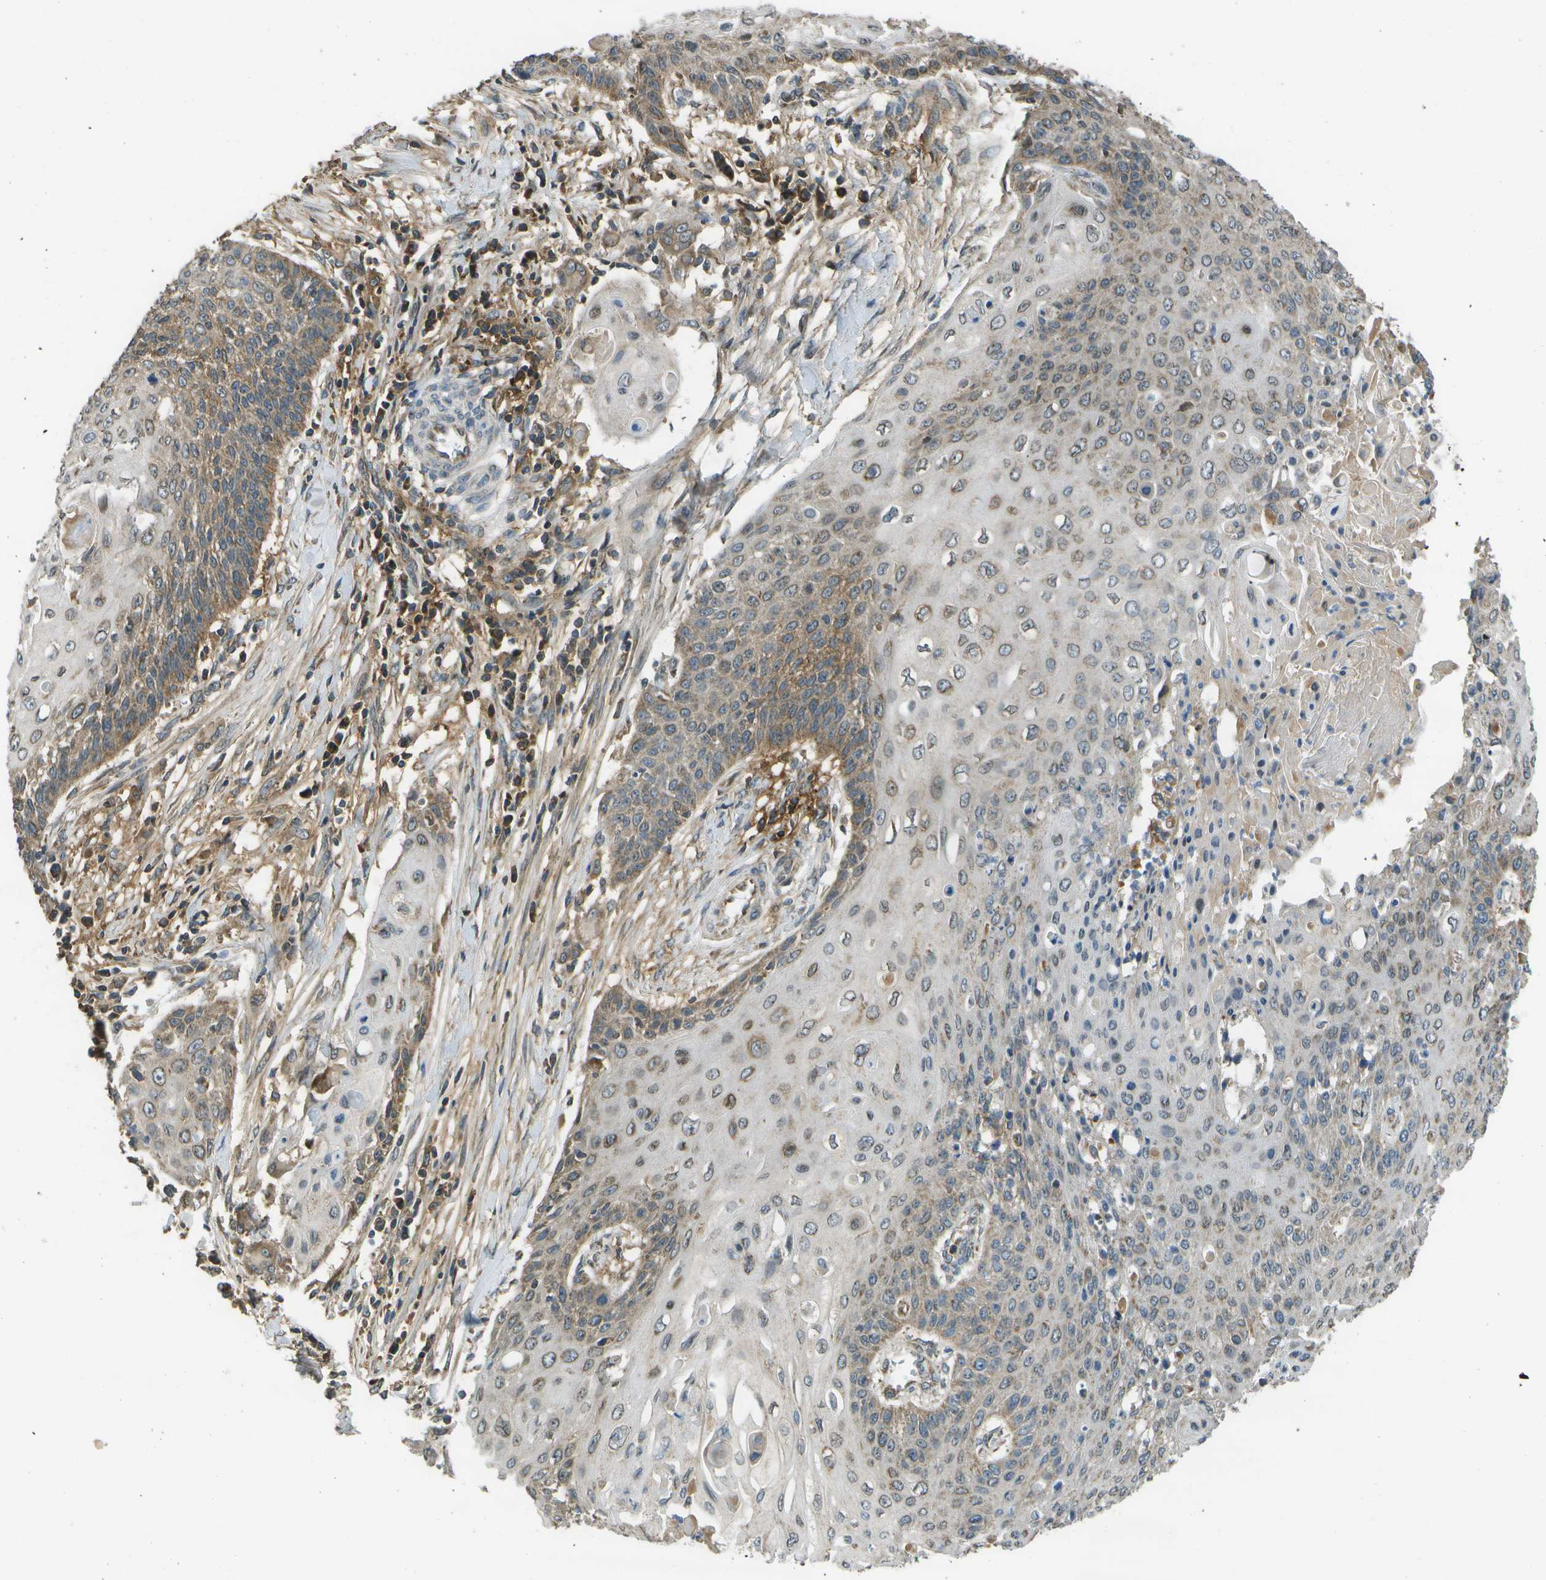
{"staining": {"intensity": "moderate", "quantity": "25%-75%", "location": "cytoplasmic/membranous"}, "tissue": "cervical cancer", "cell_type": "Tumor cells", "image_type": "cancer", "snomed": [{"axis": "morphology", "description": "Squamous cell carcinoma, NOS"}, {"axis": "topography", "description": "Cervix"}], "caption": "Brown immunohistochemical staining in cervical cancer demonstrates moderate cytoplasmic/membranous positivity in about 25%-75% of tumor cells.", "gene": "HFE", "patient": {"sex": "female", "age": 39}}